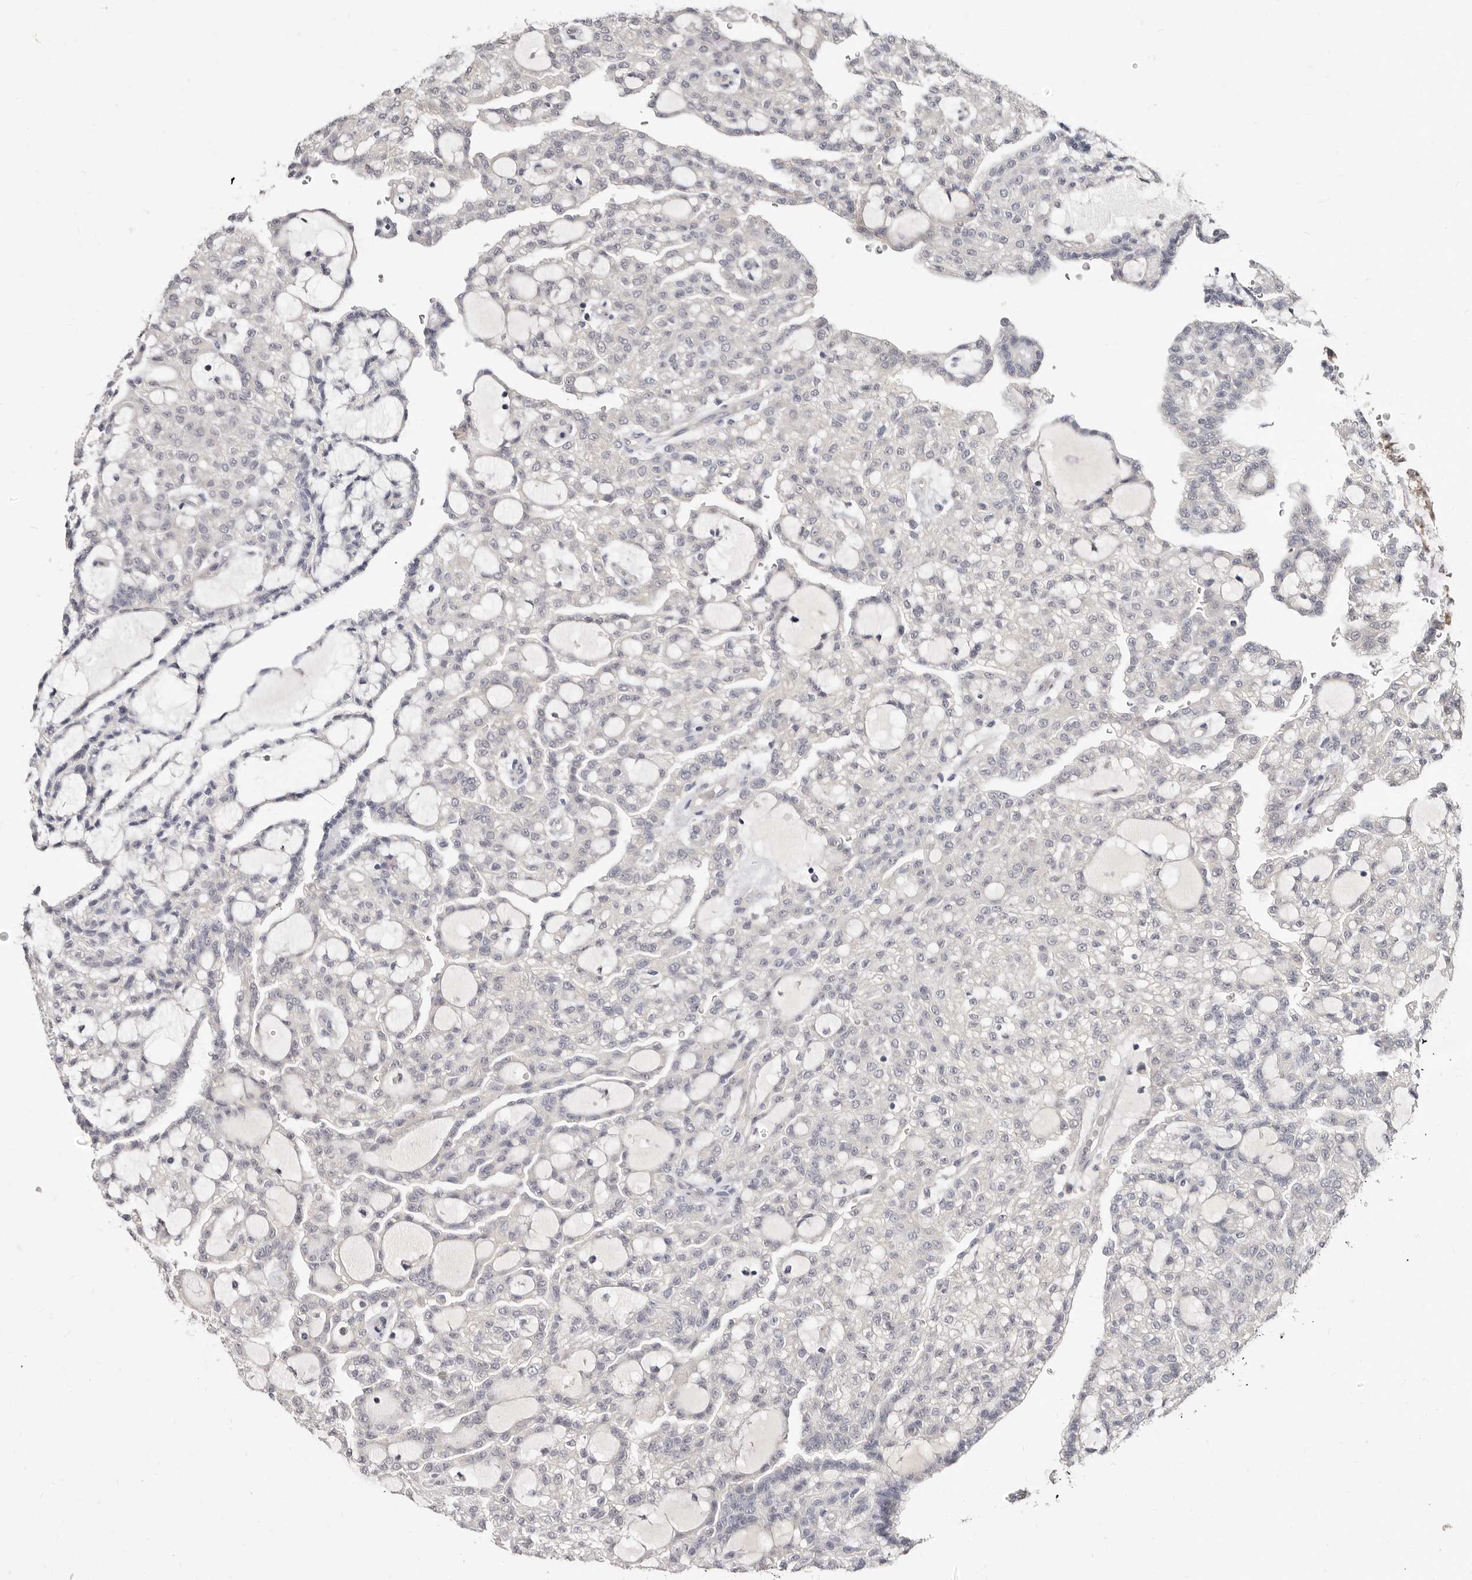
{"staining": {"intensity": "negative", "quantity": "none", "location": "none"}, "tissue": "renal cancer", "cell_type": "Tumor cells", "image_type": "cancer", "snomed": [{"axis": "morphology", "description": "Adenocarcinoma, NOS"}, {"axis": "topography", "description": "Kidney"}], "caption": "A micrograph of renal cancer (adenocarcinoma) stained for a protein displays no brown staining in tumor cells.", "gene": "KLHL4", "patient": {"sex": "male", "age": 63}}